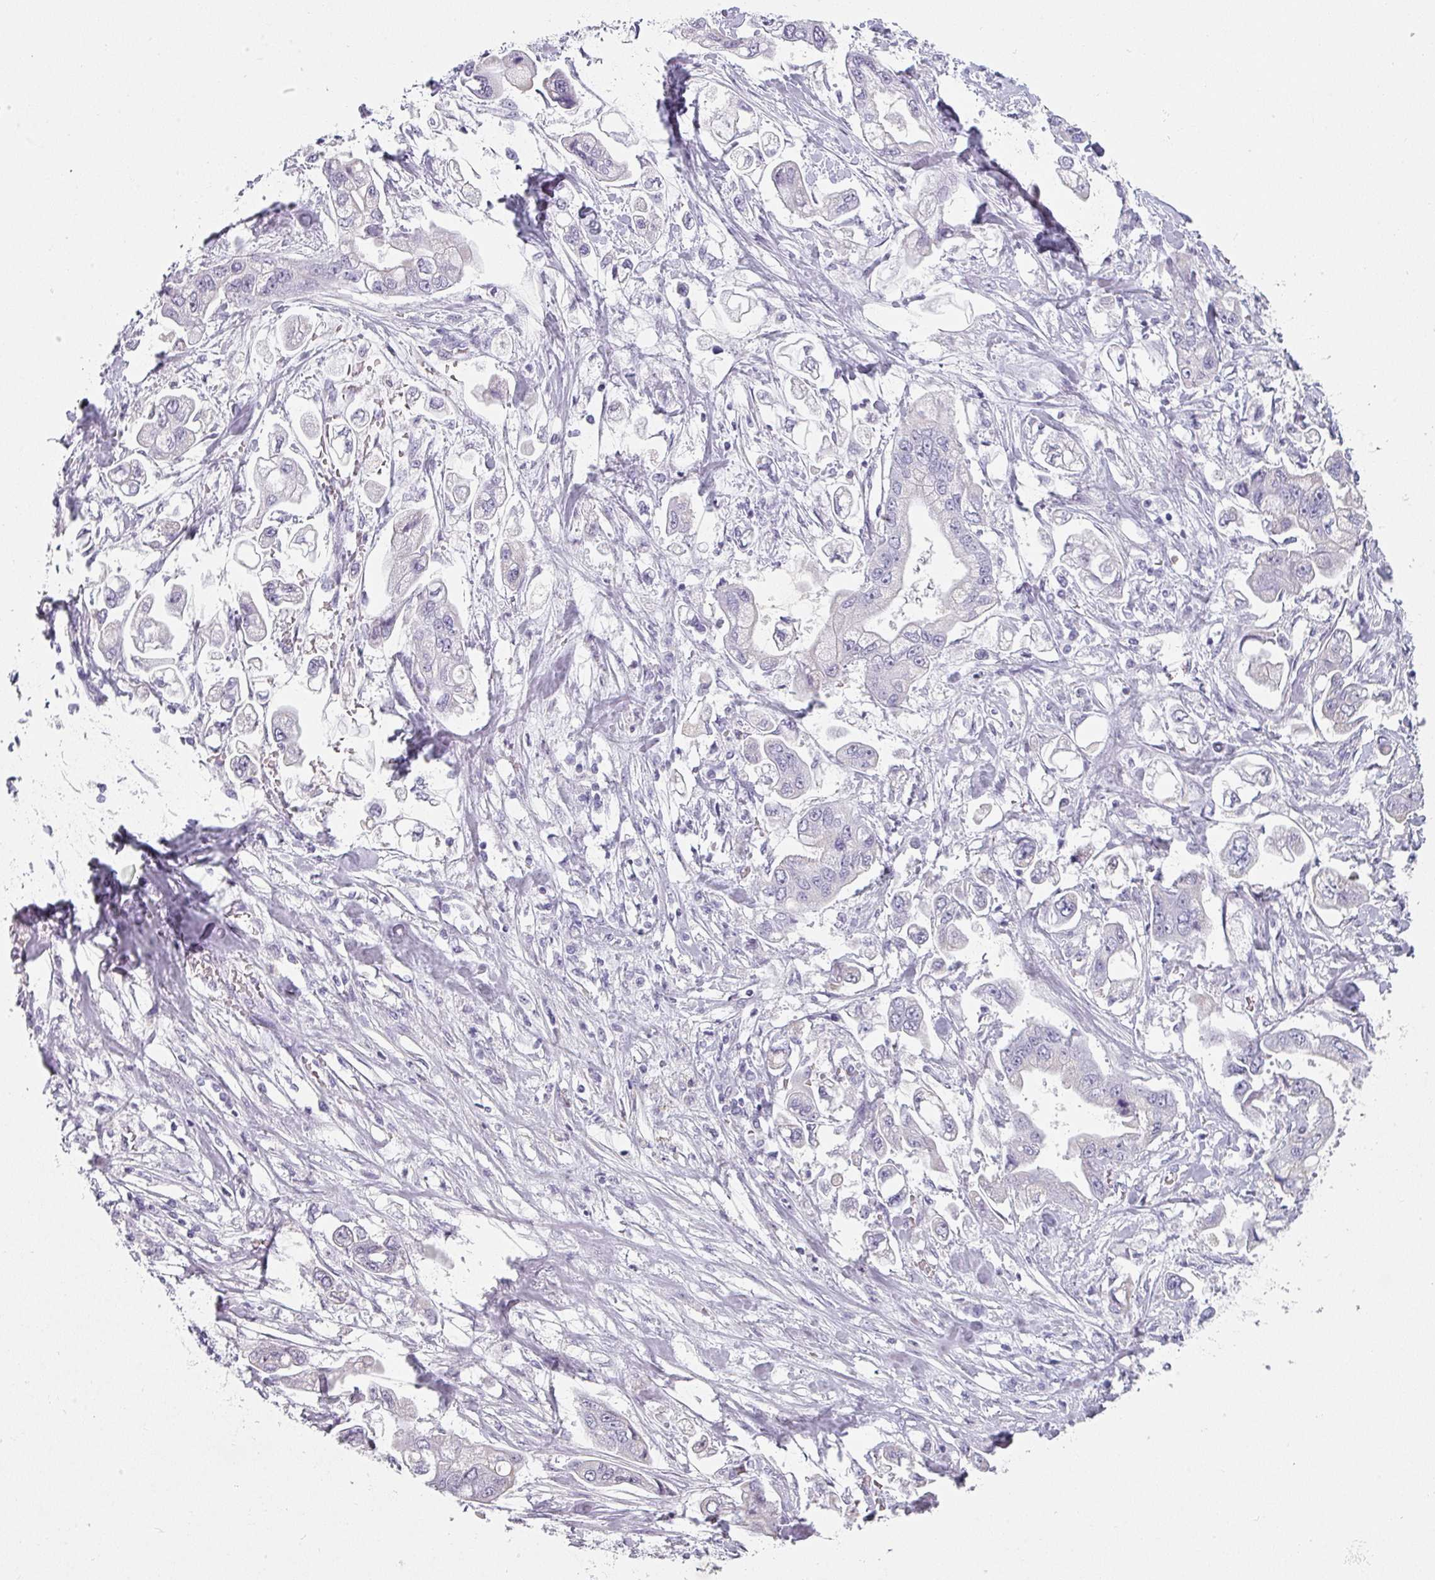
{"staining": {"intensity": "negative", "quantity": "none", "location": "none"}, "tissue": "stomach cancer", "cell_type": "Tumor cells", "image_type": "cancer", "snomed": [{"axis": "morphology", "description": "Adenocarcinoma, NOS"}, {"axis": "topography", "description": "Stomach"}], "caption": "Immunohistochemistry (IHC) photomicrograph of neoplastic tissue: stomach adenocarcinoma stained with DAB (3,3'-diaminobenzidine) displays no significant protein positivity in tumor cells.", "gene": "SFTPA1", "patient": {"sex": "male", "age": 62}}